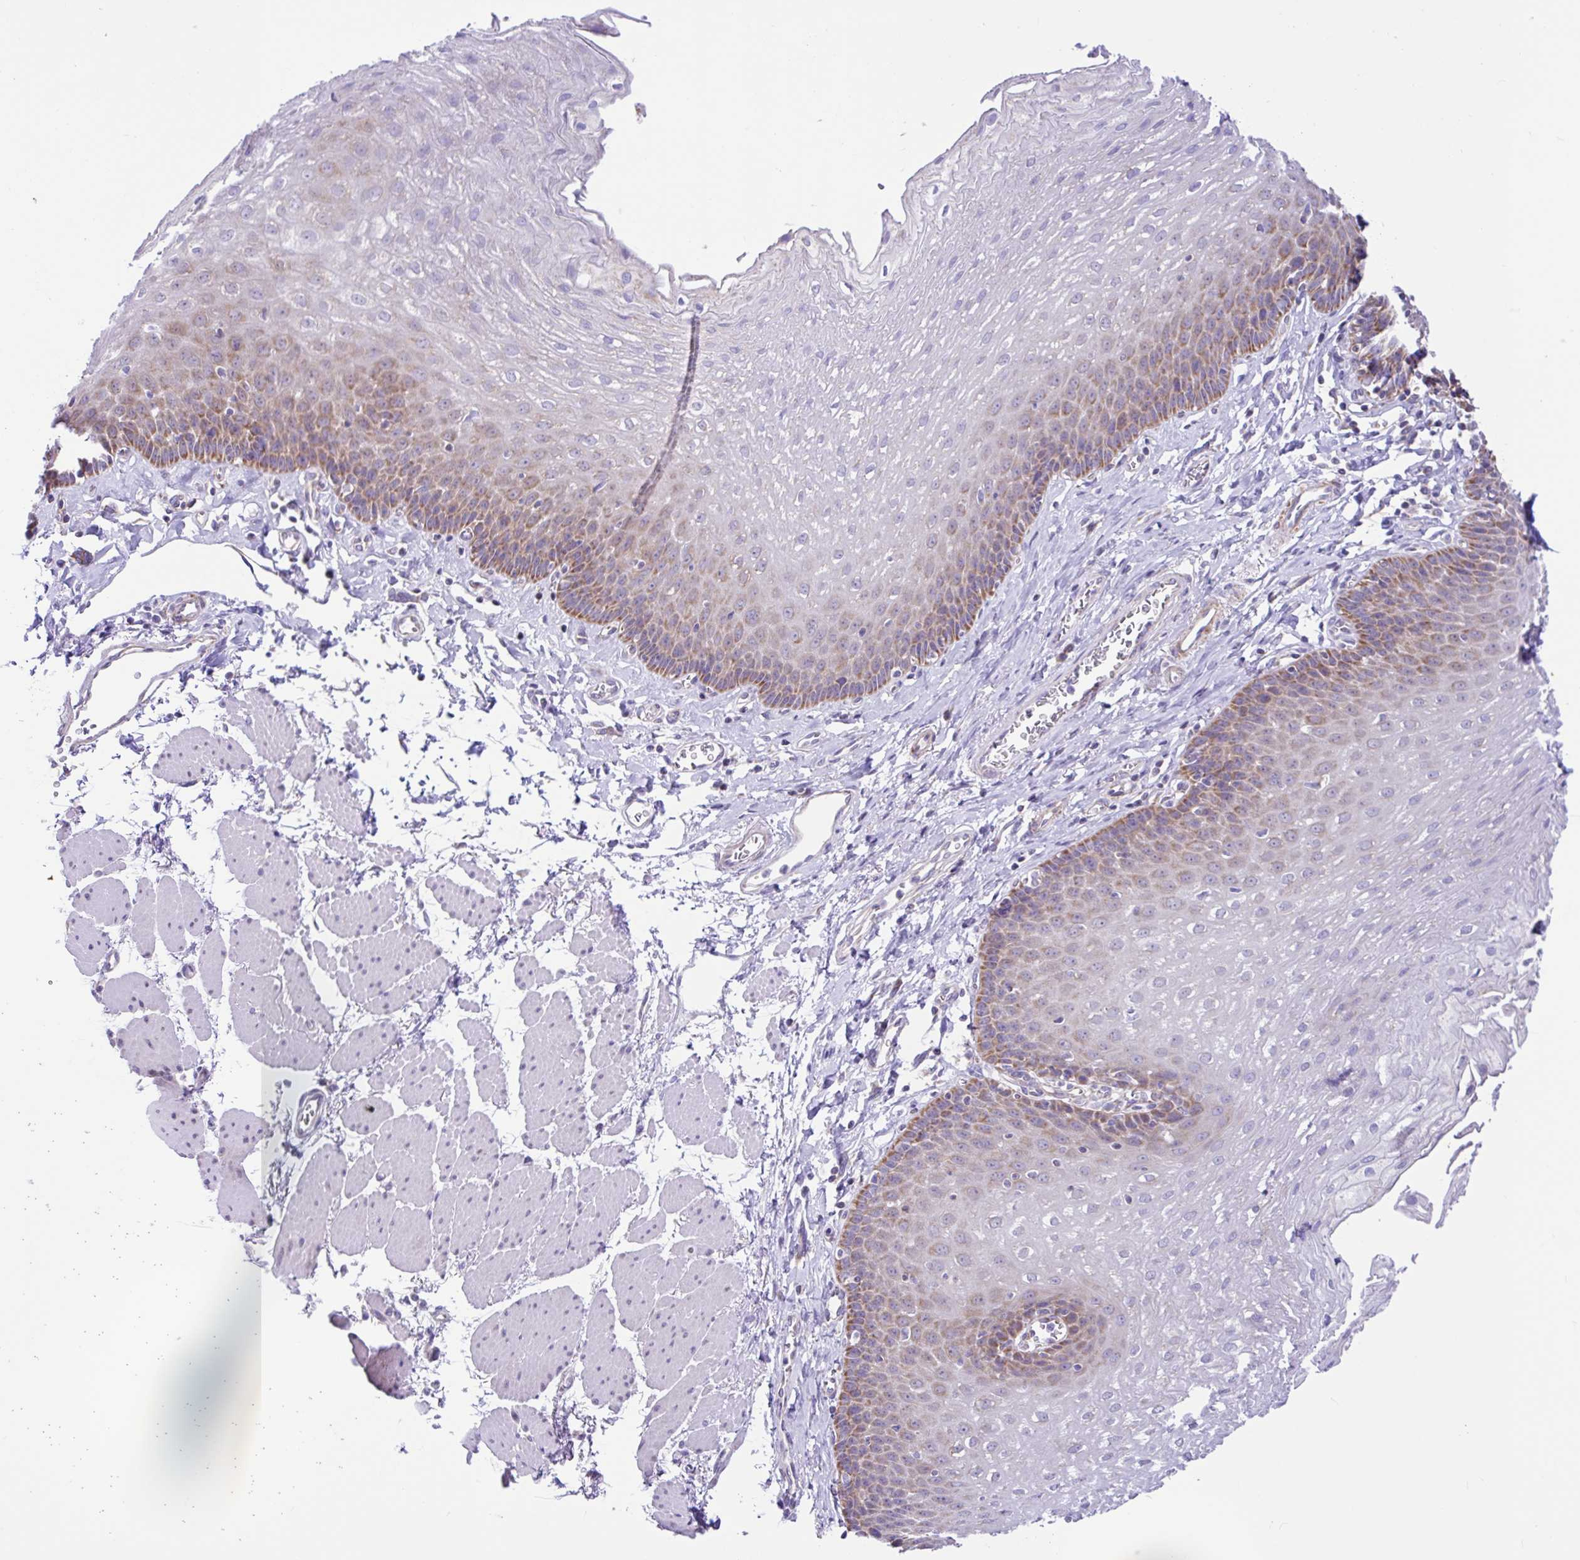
{"staining": {"intensity": "moderate", "quantity": "25%-75%", "location": "cytoplasmic/membranous"}, "tissue": "esophagus", "cell_type": "Squamous epithelial cells", "image_type": "normal", "snomed": [{"axis": "morphology", "description": "Normal tissue, NOS"}, {"axis": "topography", "description": "Esophagus"}], "caption": "Immunohistochemical staining of normal human esophagus demonstrates medium levels of moderate cytoplasmic/membranous positivity in about 25%-75% of squamous epithelial cells.", "gene": "NDUFS2", "patient": {"sex": "female", "age": 81}}